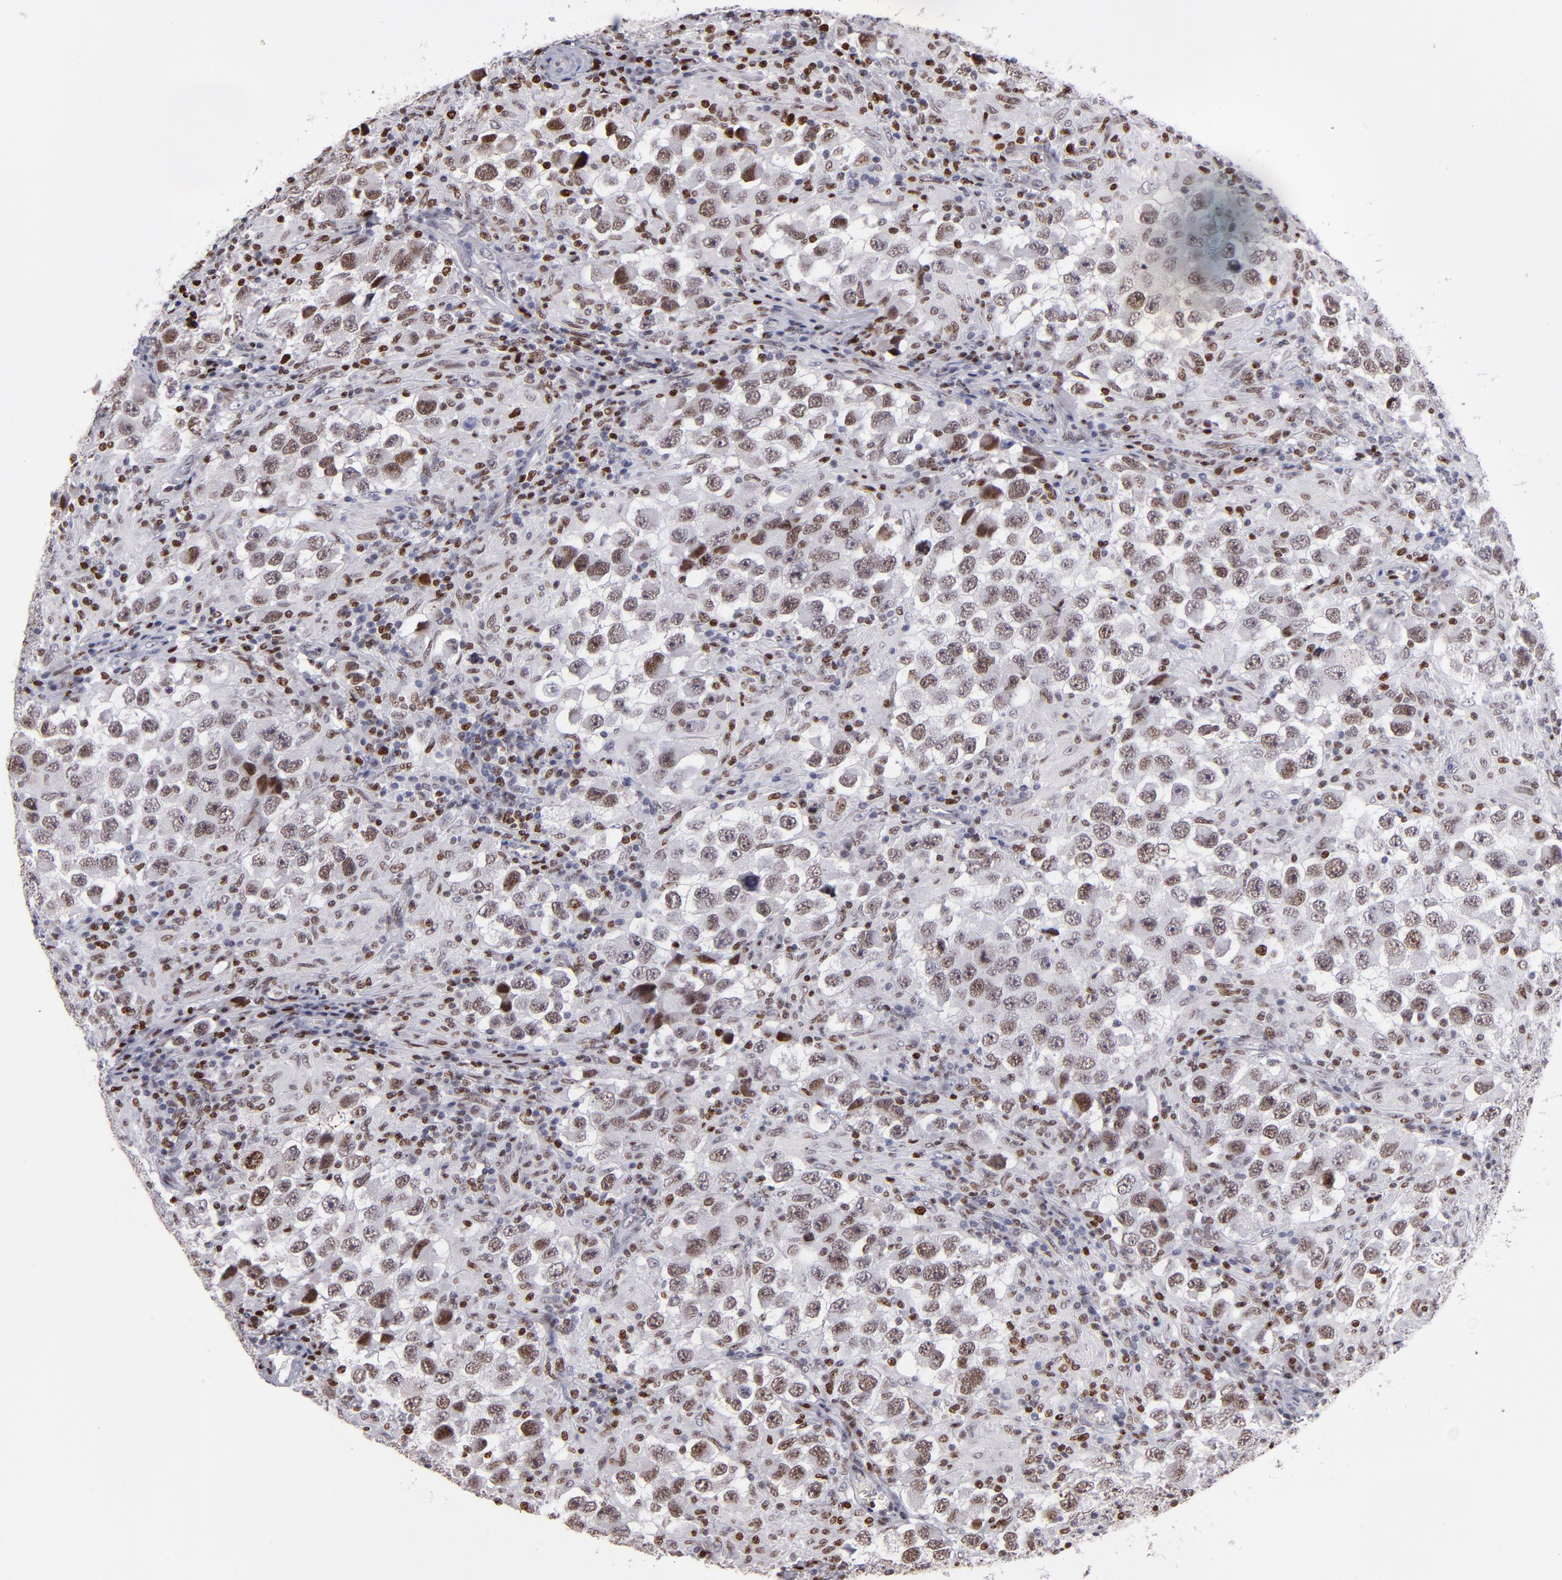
{"staining": {"intensity": "moderate", "quantity": ">75%", "location": "nuclear"}, "tissue": "testis cancer", "cell_type": "Tumor cells", "image_type": "cancer", "snomed": [{"axis": "morphology", "description": "Carcinoma, Embryonal, NOS"}, {"axis": "topography", "description": "Testis"}], "caption": "The image exhibits staining of testis cancer, revealing moderate nuclear protein staining (brown color) within tumor cells.", "gene": "POLA1", "patient": {"sex": "male", "age": 21}}